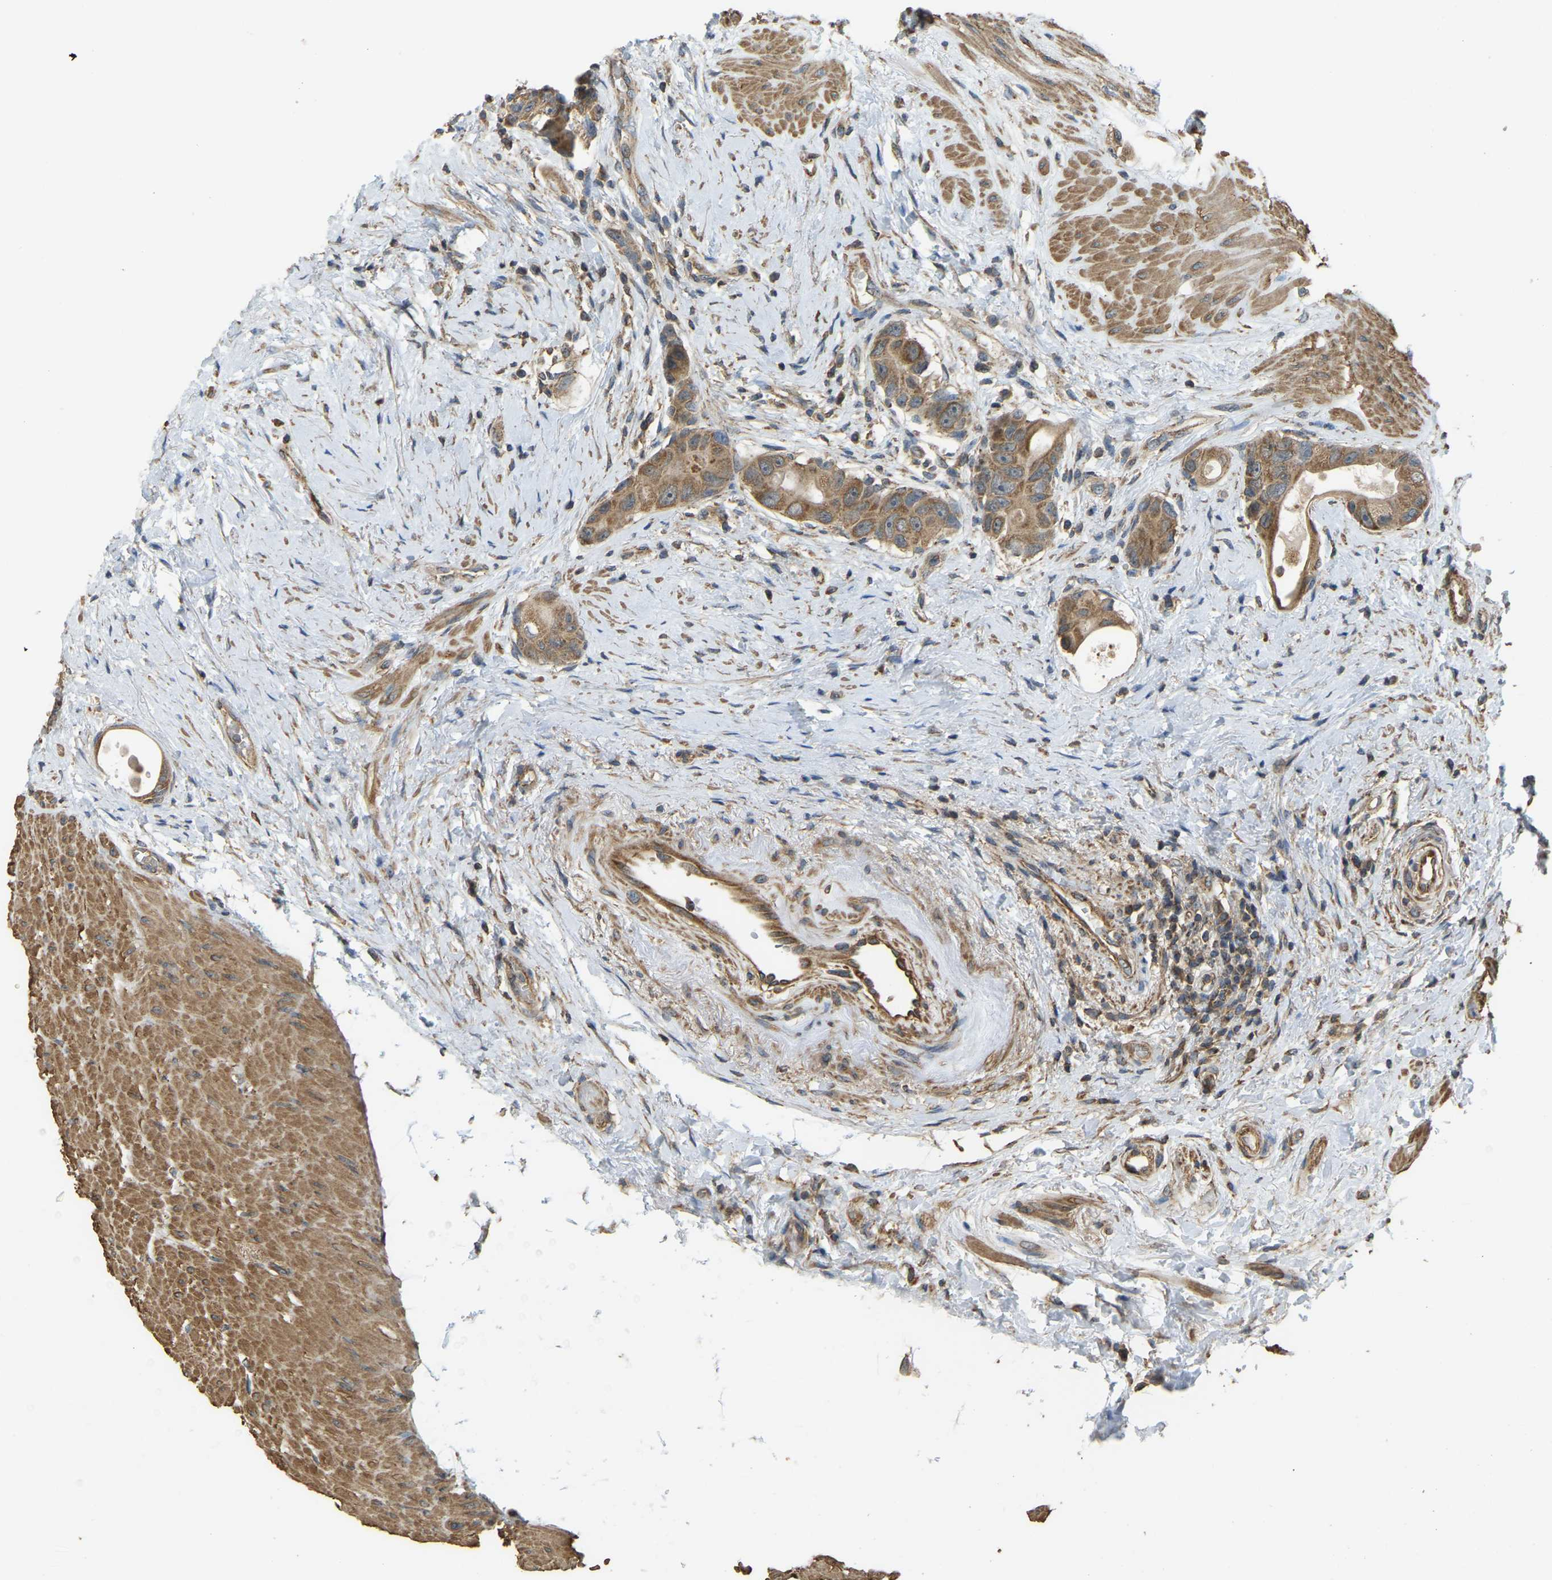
{"staining": {"intensity": "moderate", "quantity": ">75%", "location": "cytoplasmic/membranous"}, "tissue": "colorectal cancer", "cell_type": "Tumor cells", "image_type": "cancer", "snomed": [{"axis": "morphology", "description": "Adenocarcinoma, NOS"}, {"axis": "topography", "description": "Rectum"}], "caption": "A photomicrograph of human colorectal cancer (adenocarcinoma) stained for a protein demonstrates moderate cytoplasmic/membranous brown staining in tumor cells.", "gene": "GNG2", "patient": {"sex": "male", "age": 51}}